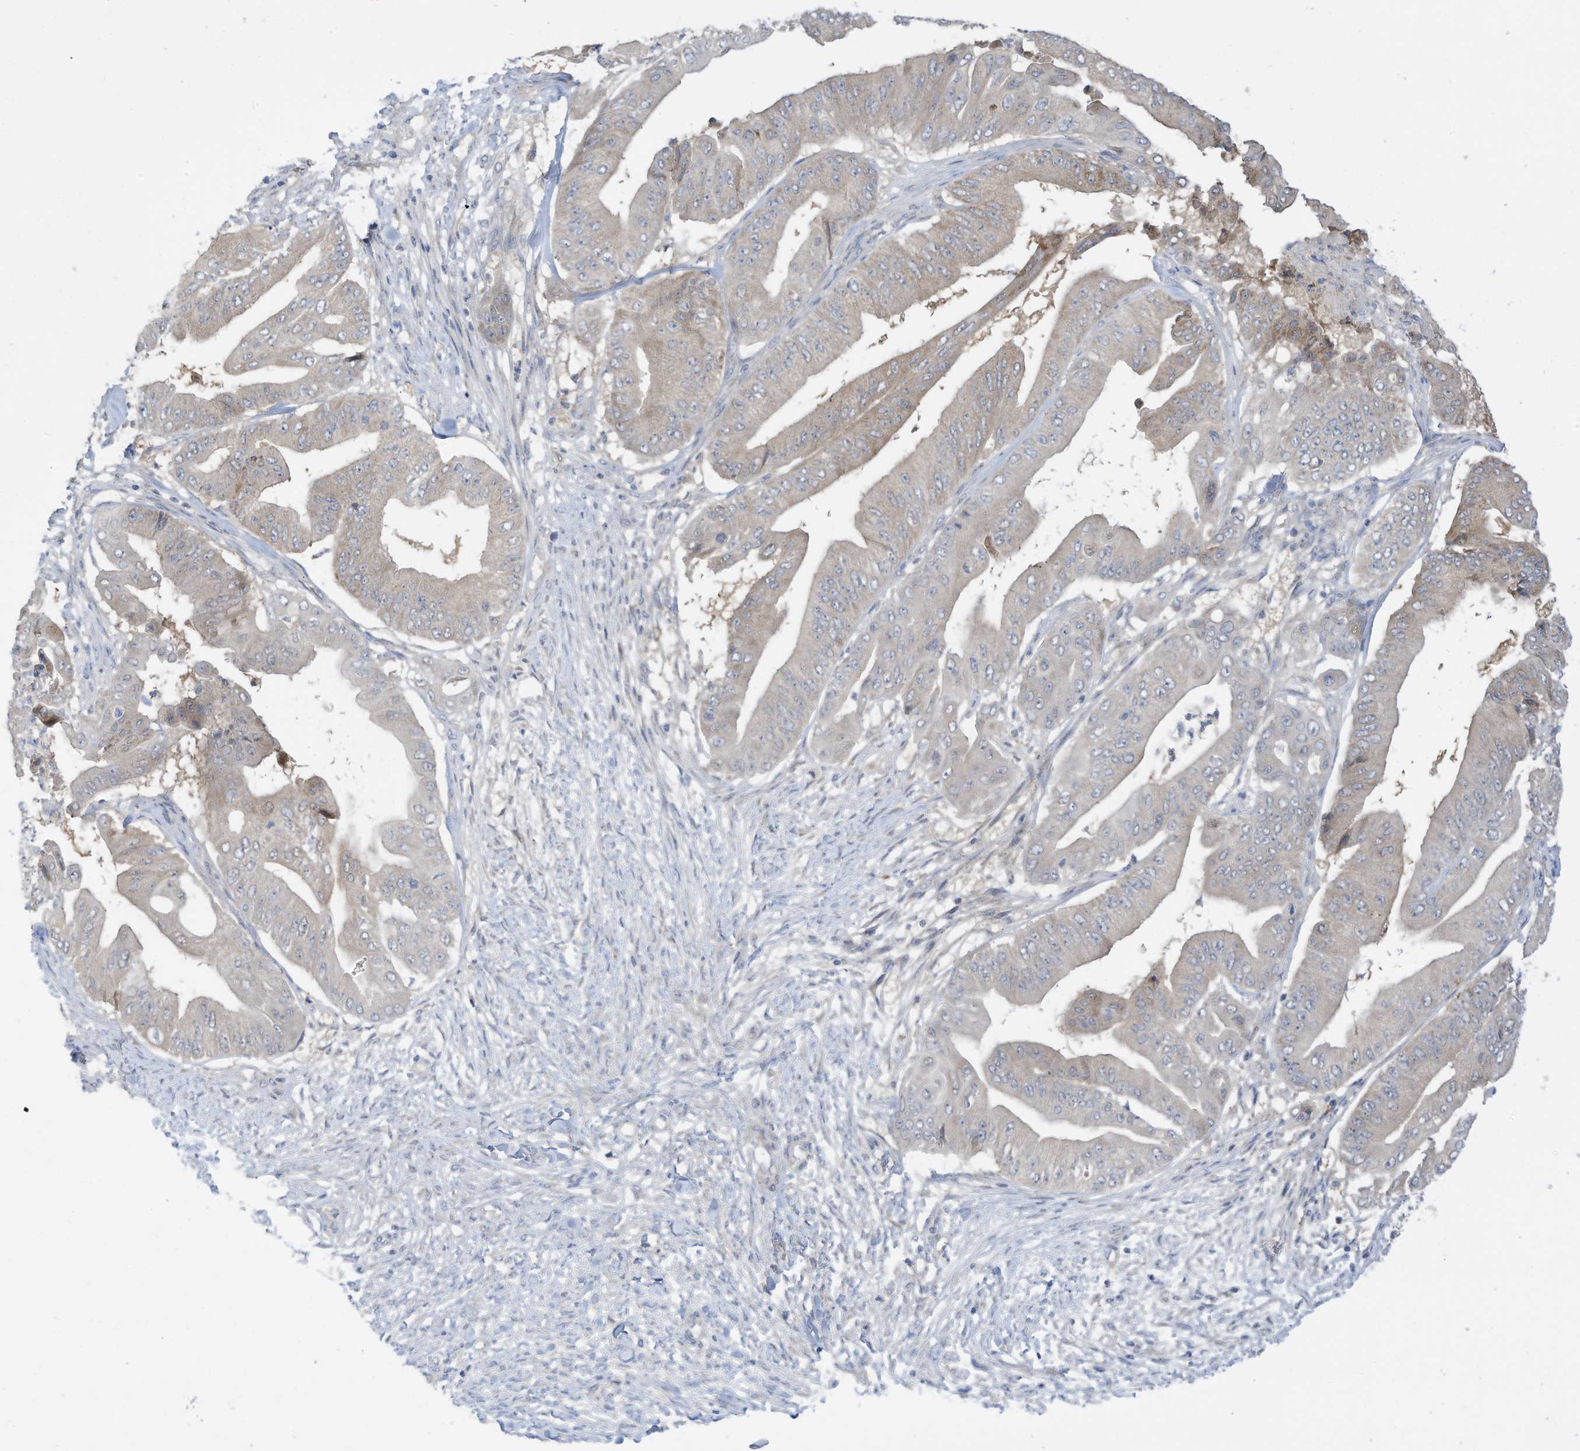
{"staining": {"intensity": "negative", "quantity": "none", "location": "none"}, "tissue": "pancreatic cancer", "cell_type": "Tumor cells", "image_type": "cancer", "snomed": [{"axis": "morphology", "description": "Adenocarcinoma, NOS"}, {"axis": "topography", "description": "Pancreas"}], "caption": "Pancreatic adenocarcinoma was stained to show a protein in brown. There is no significant expression in tumor cells. (DAB immunohistochemistry (IHC), high magnification).", "gene": "LRRN2", "patient": {"sex": "female", "age": 77}}